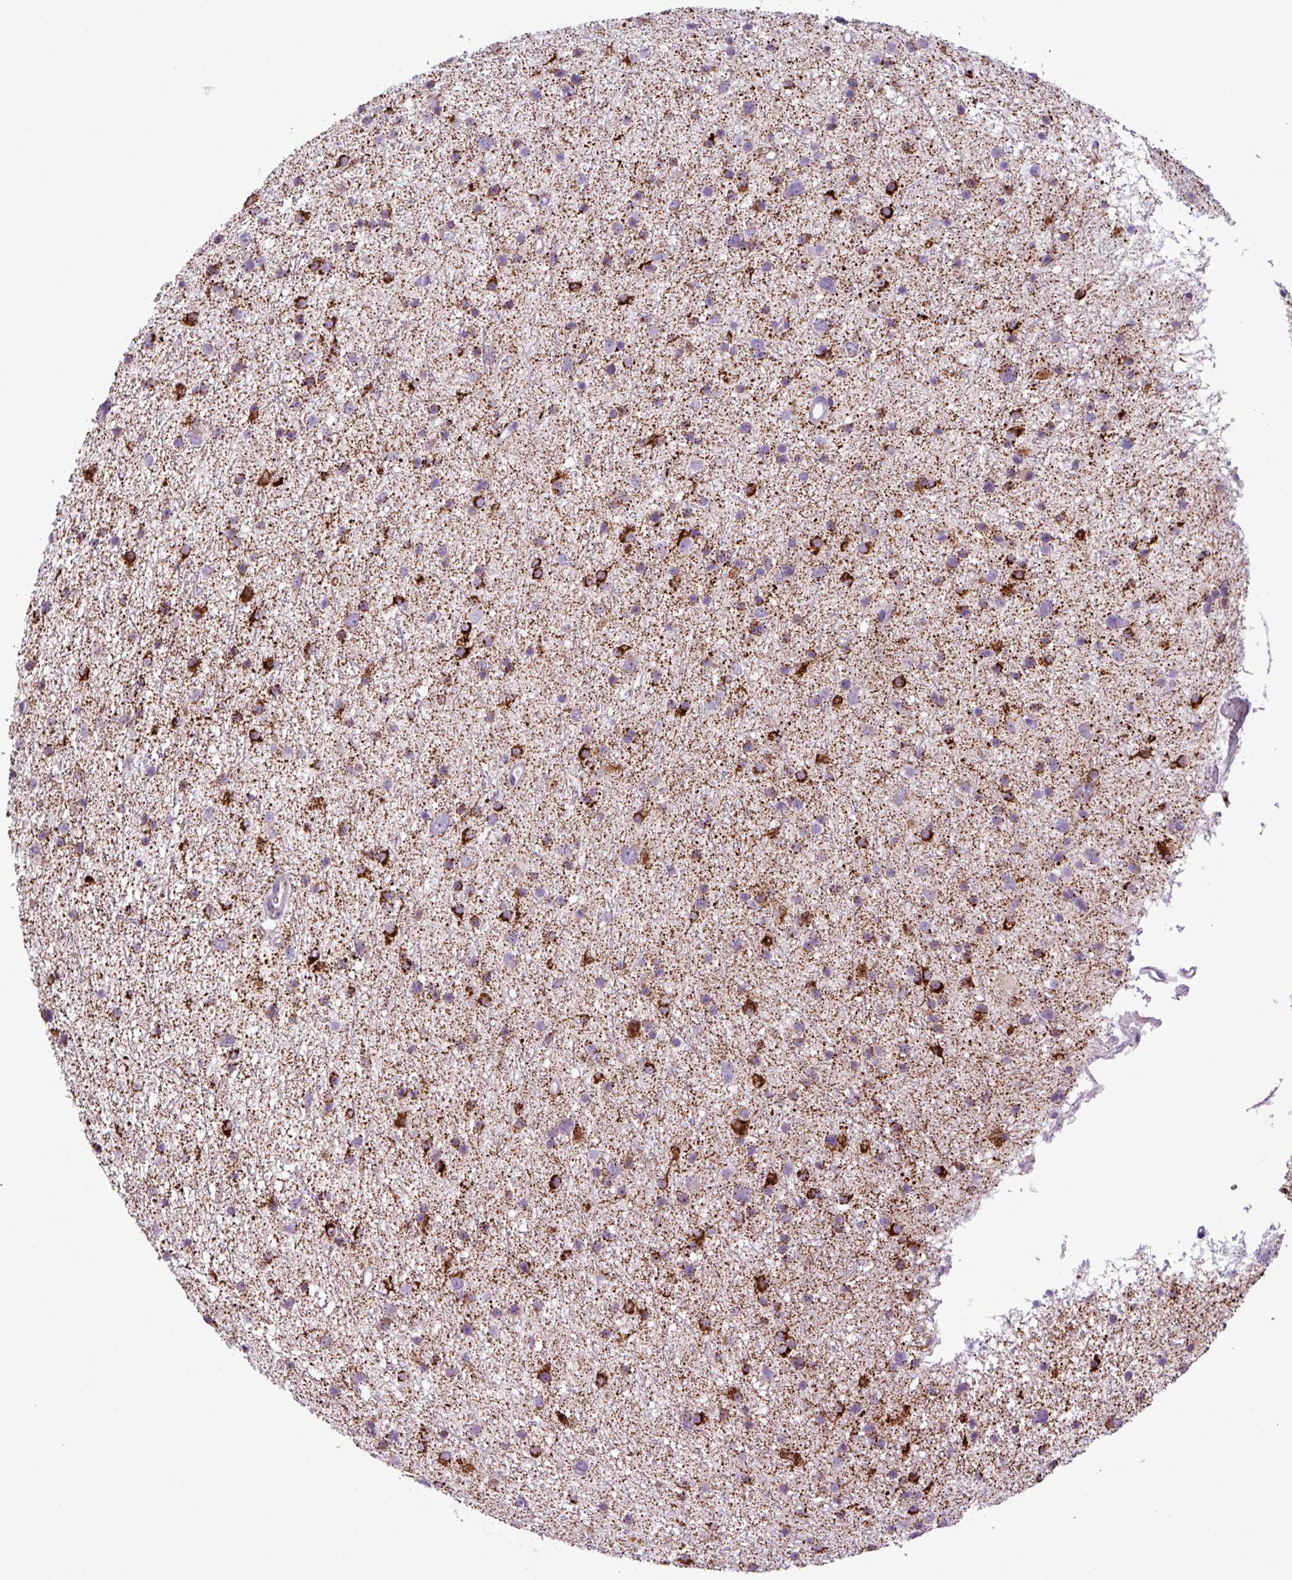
{"staining": {"intensity": "strong", "quantity": ">75%", "location": "cytoplasmic/membranous"}, "tissue": "glioma", "cell_type": "Tumor cells", "image_type": "cancer", "snomed": [{"axis": "morphology", "description": "Glioma, malignant, Low grade"}, {"axis": "topography", "description": "Cerebral cortex"}], "caption": "Immunohistochemistry (IHC) histopathology image of glioma stained for a protein (brown), which demonstrates high levels of strong cytoplasmic/membranous positivity in about >75% of tumor cells.", "gene": "ZNF667", "patient": {"sex": "female", "age": 39}}